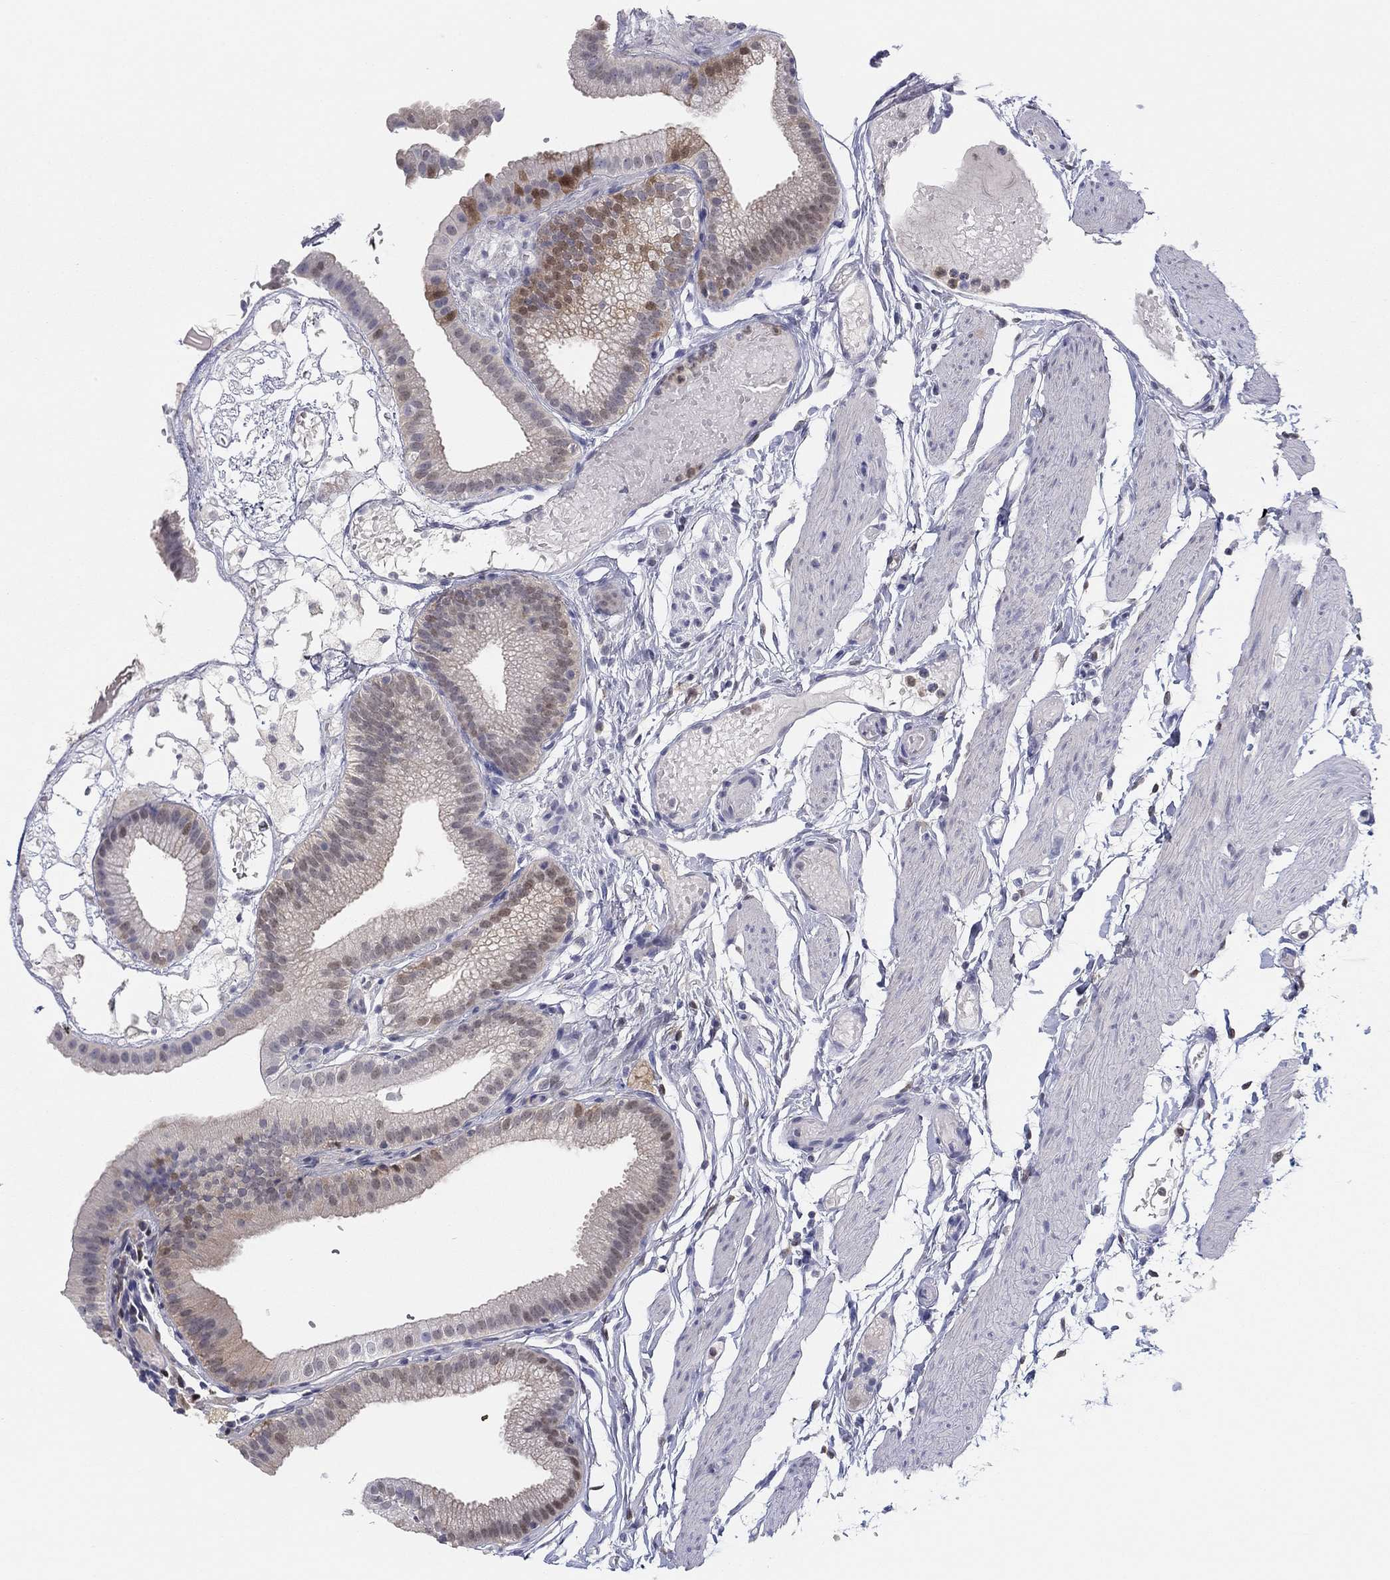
{"staining": {"intensity": "moderate", "quantity": "<25%", "location": "cytoplasmic/membranous"}, "tissue": "gallbladder", "cell_type": "Glandular cells", "image_type": "normal", "snomed": [{"axis": "morphology", "description": "Normal tissue, NOS"}, {"axis": "topography", "description": "Gallbladder"}], "caption": "Gallbladder stained with DAB IHC exhibits low levels of moderate cytoplasmic/membranous expression in about <25% of glandular cells. (Stains: DAB (3,3'-diaminobenzidine) in brown, nuclei in blue, Microscopy: brightfield microscopy at high magnification).", "gene": "PDXK", "patient": {"sex": "female", "age": 45}}